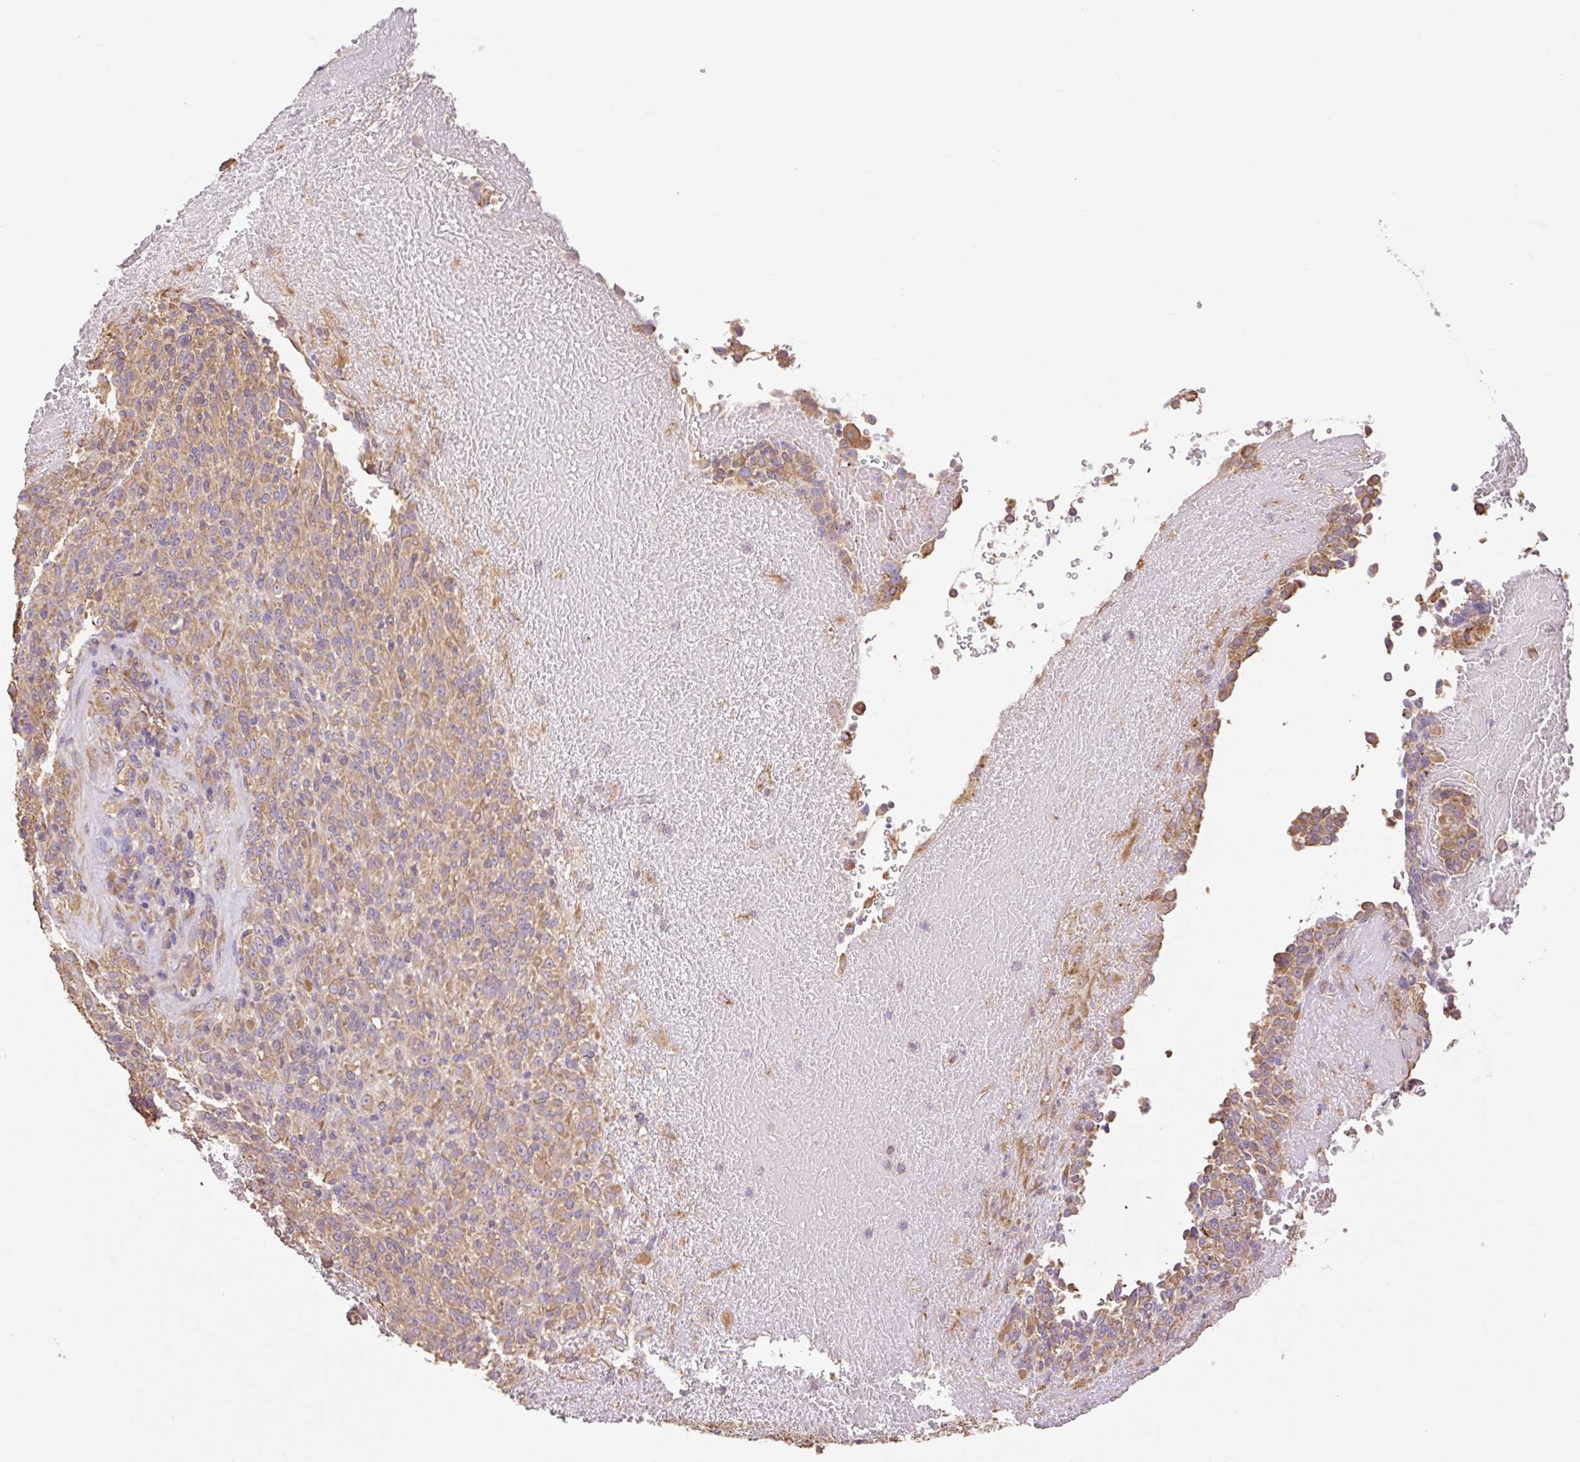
{"staining": {"intensity": "moderate", "quantity": ">75%", "location": "cytoplasmic/membranous"}, "tissue": "melanoma", "cell_type": "Tumor cells", "image_type": "cancer", "snomed": [{"axis": "morphology", "description": "Malignant melanoma, Metastatic site"}, {"axis": "topography", "description": "Brain"}], "caption": "A high-resolution image shows IHC staining of melanoma, which exhibits moderate cytoplasmic/membranous positivity in approximately >75% of tumor cells.", "gene": "DESI1", "patient": {"sex": "female", "age": 56}}